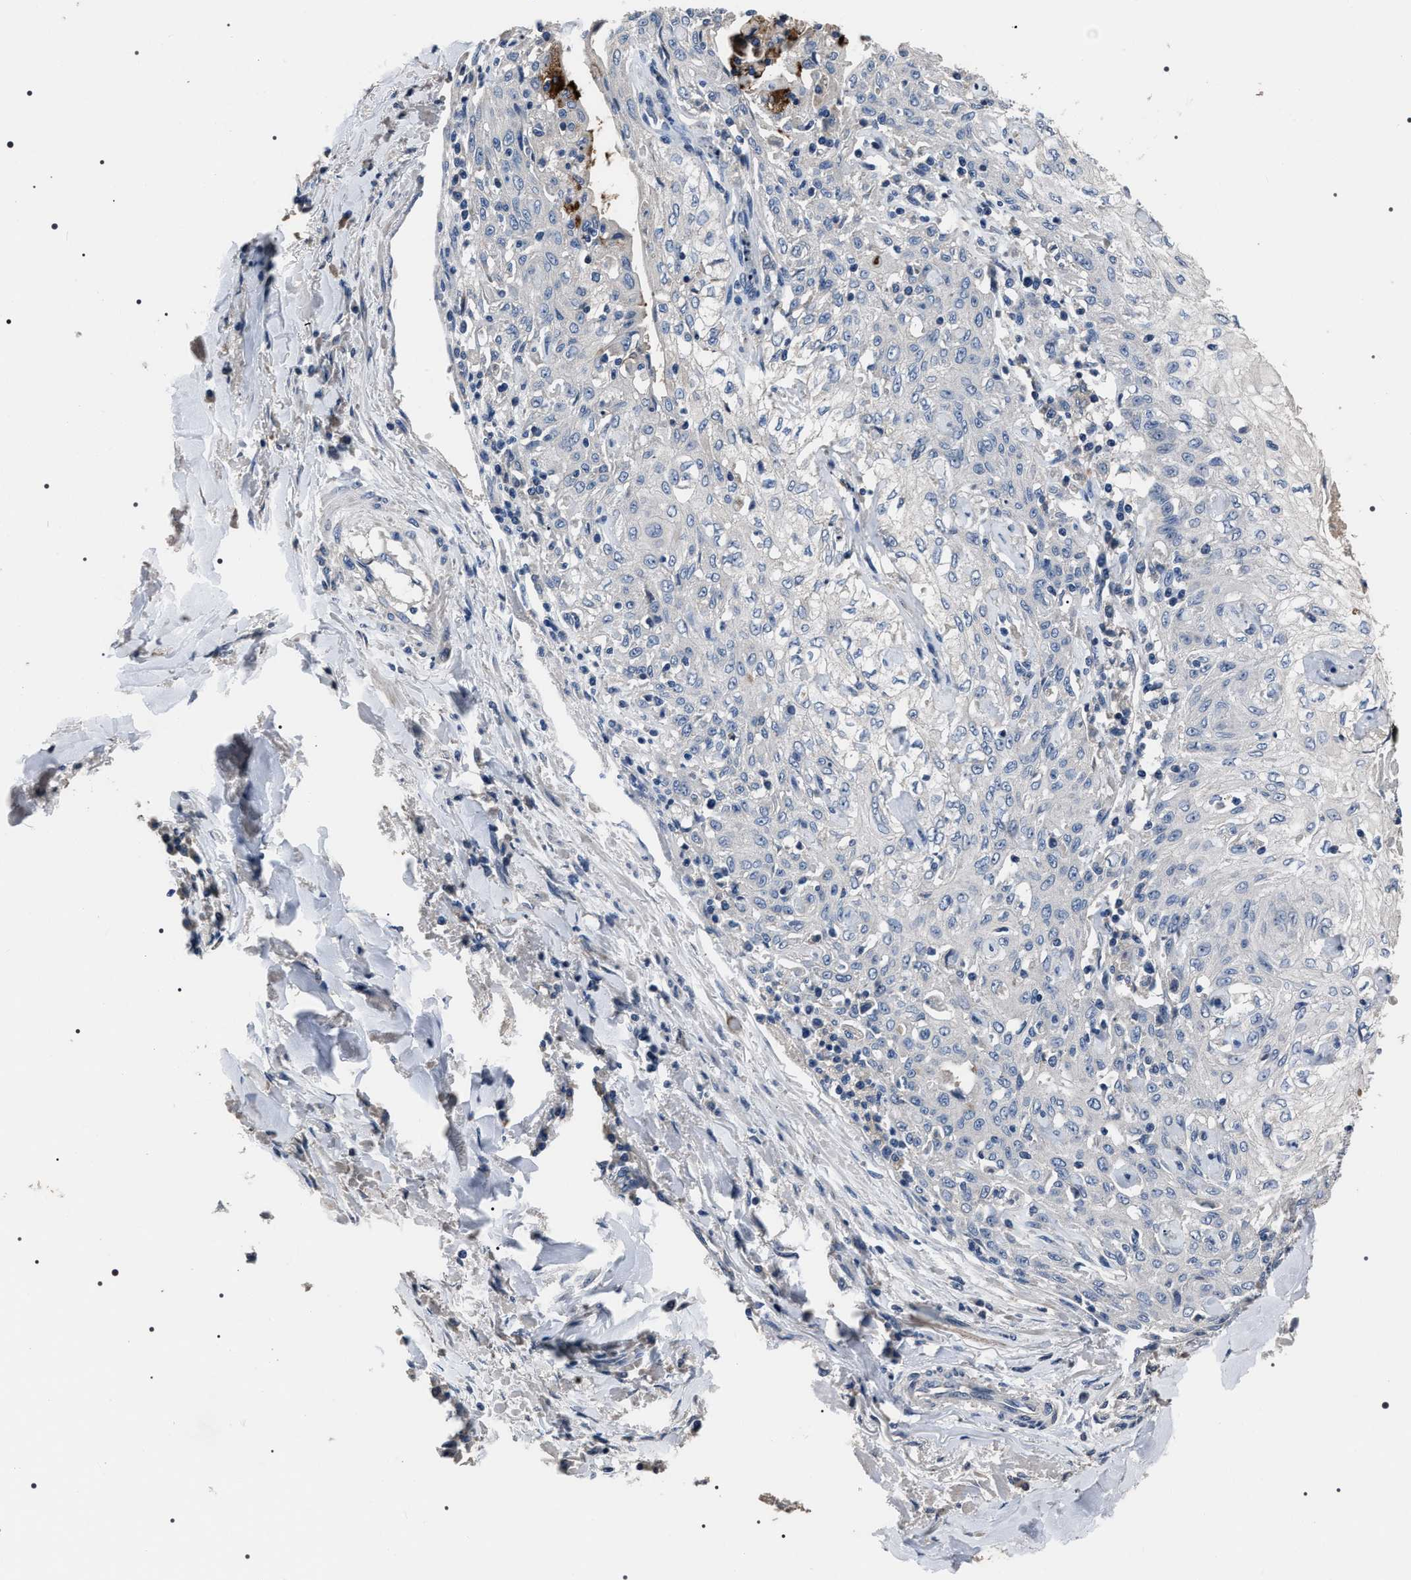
{"staining": {"intensity": "negative", "quantity": "none", "location": "none"}, "tissue": "skin cancer", "cell_type": "Tumor cells", "image_type": "cancer", "snomed": [{"axis": "morphology", "description": "Squamous cell carcinoma, NOS"}, {"axis": "morphology", "description": "Squamous cell carcinoma, metastatic, NOS"}, {"axis": "topography", "description": "Skin"}, {"axis": "topography", "description": "Lymph node"}], "caption": "Immunohistochemistry (IHC) photomicrograph of skin squamous cell carcinoma stained for a protein (brown), which demonstrates no expression in tumor cells. The staining is performed using DAB (3,3'-diaminobenzidine) brown chromogen with nuclei counter-stained in using hematoxylin.", "gene": "TRIM54", "patient": {"sex": "male", "age": 75}}